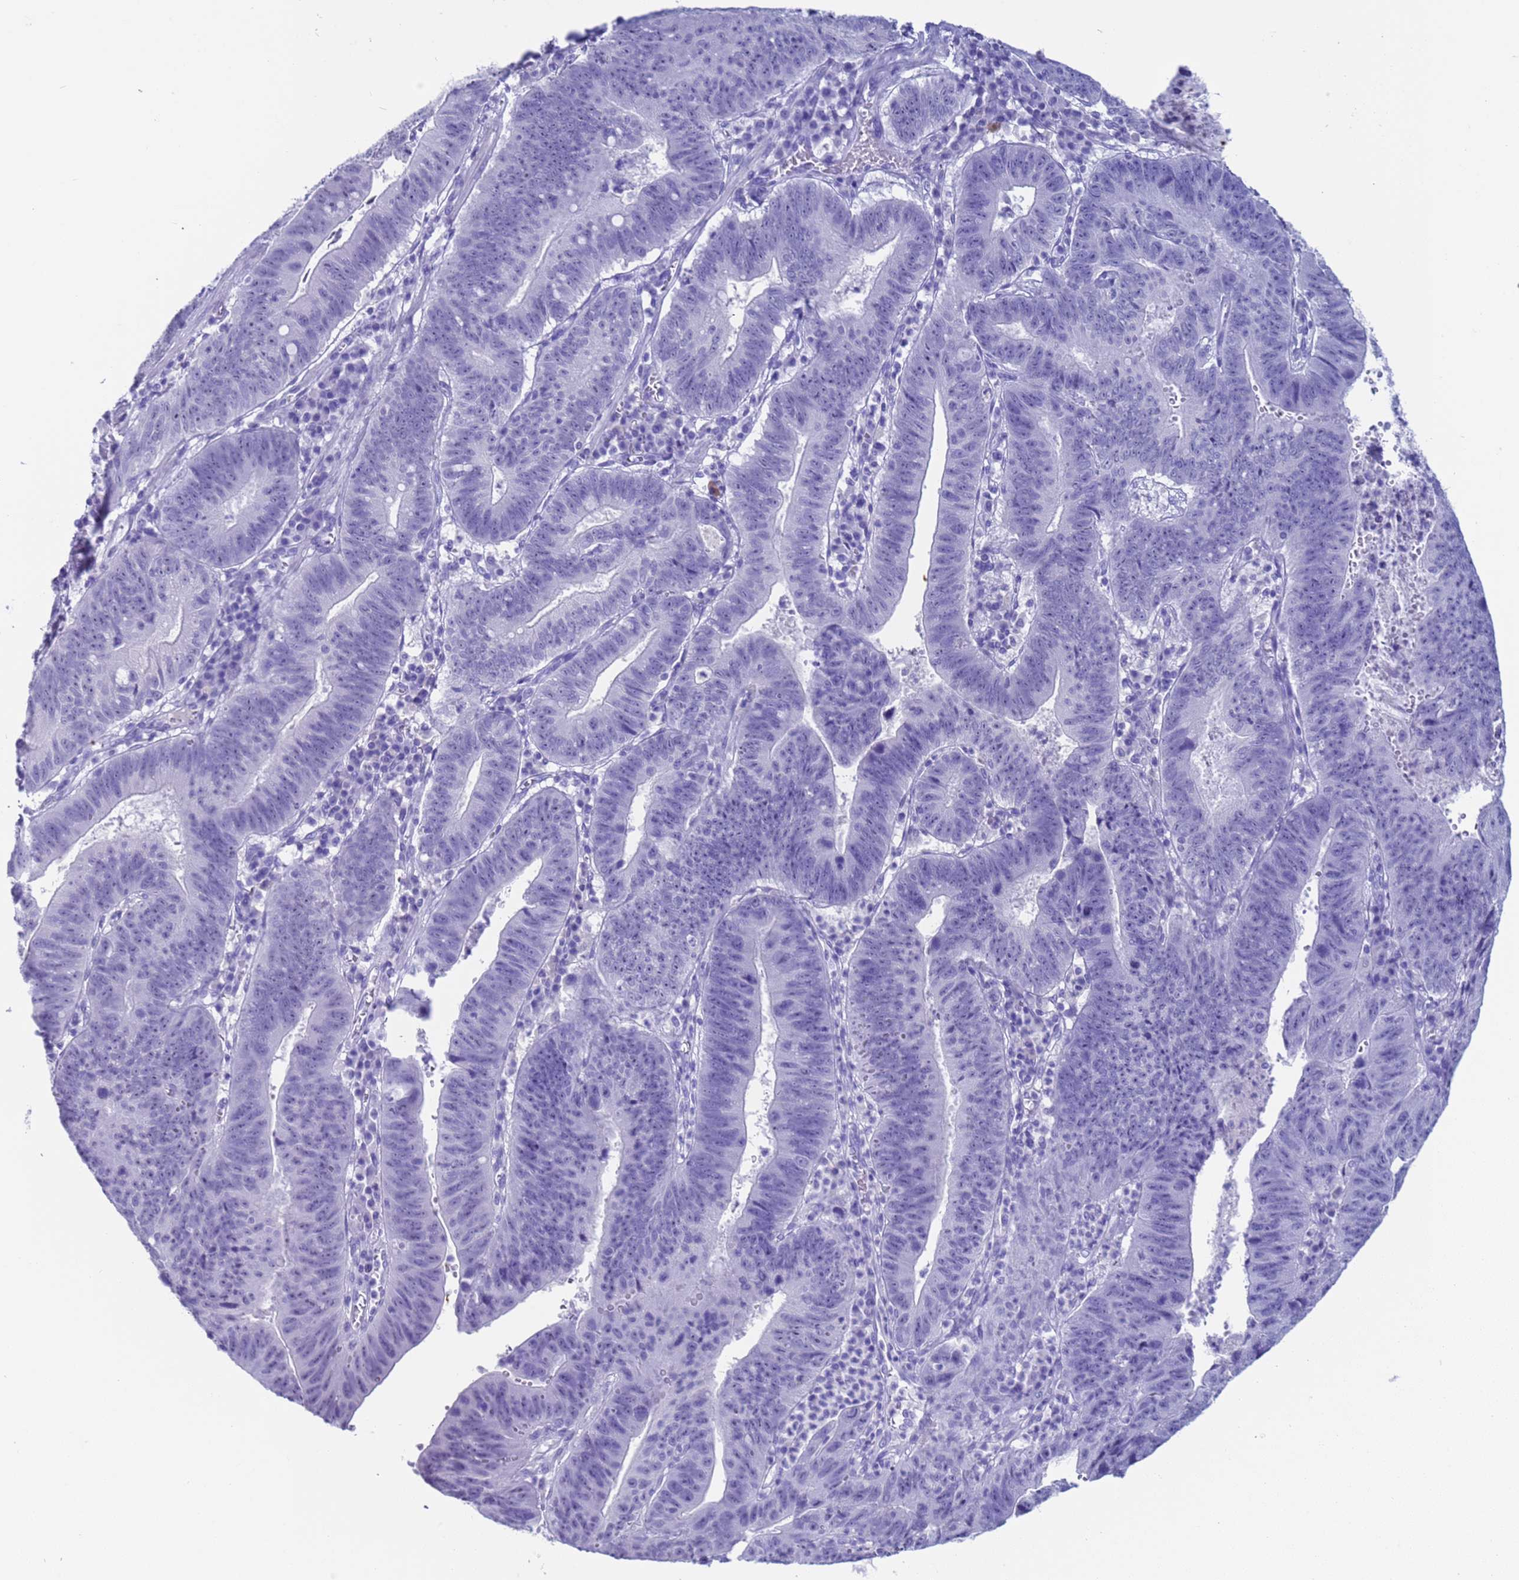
{"staining": {"intensity": "negative", "quantity": "none", "location": "none"}, "tissue": "stomach cancer", "cell_type": "Tumor cells", "image_type": "cancer", "snomed": [{"axis": "morphology", "description": "Adenocarcinoma, NOS"}, {"axis": "topography", "description": "Stomach"}], "caption": "IHC of human stomach cancer exhibits no staining in tumor cells. (DAB (3,3'-diaminobenzidine) IHC, high magnification).", "gene": "CKM", "patient": {"sex": "male", "age": 59}}